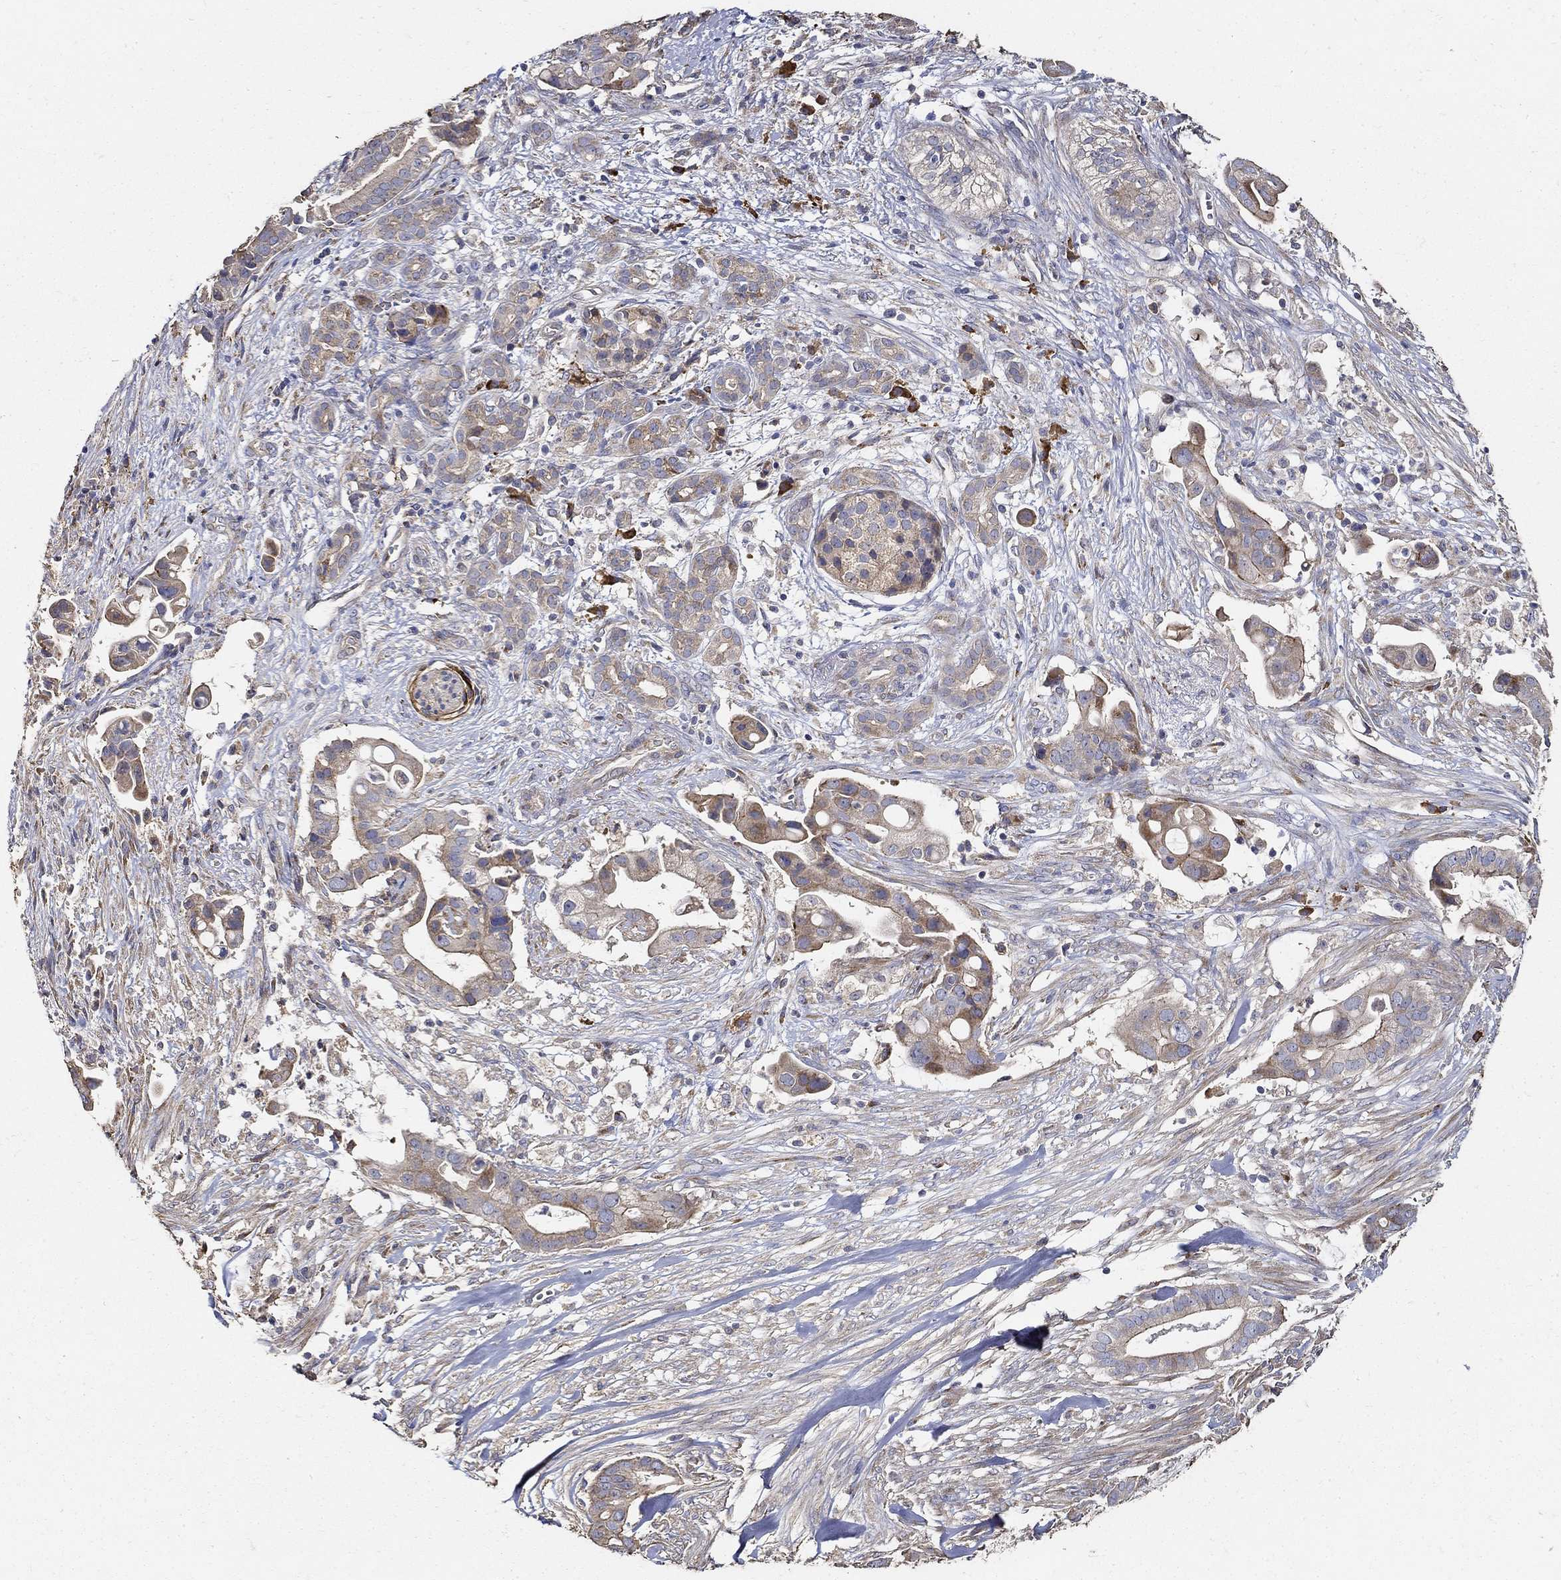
{"staining": {"intensity": "moderate", "quantity": "25%-75%", "location": "cytoplasmic/membranous"}, "tissue": "pancreatic cancer", "cell_type": "Tumor cells", "image_type": "cancer", "snomed": [{"axis": "morphology", "description": "Adenocarcinoma, NOS"}, {"axis": "topography", "description": "Pancreas"}], "caption": "Pancreatic cancer stained with IHC reveals moderate cytoplasmic/membranous expression in about 25%-75% of tumor cells.", "gene": "EMILIN3", "patient": {"sex": "male", "age": 61}}